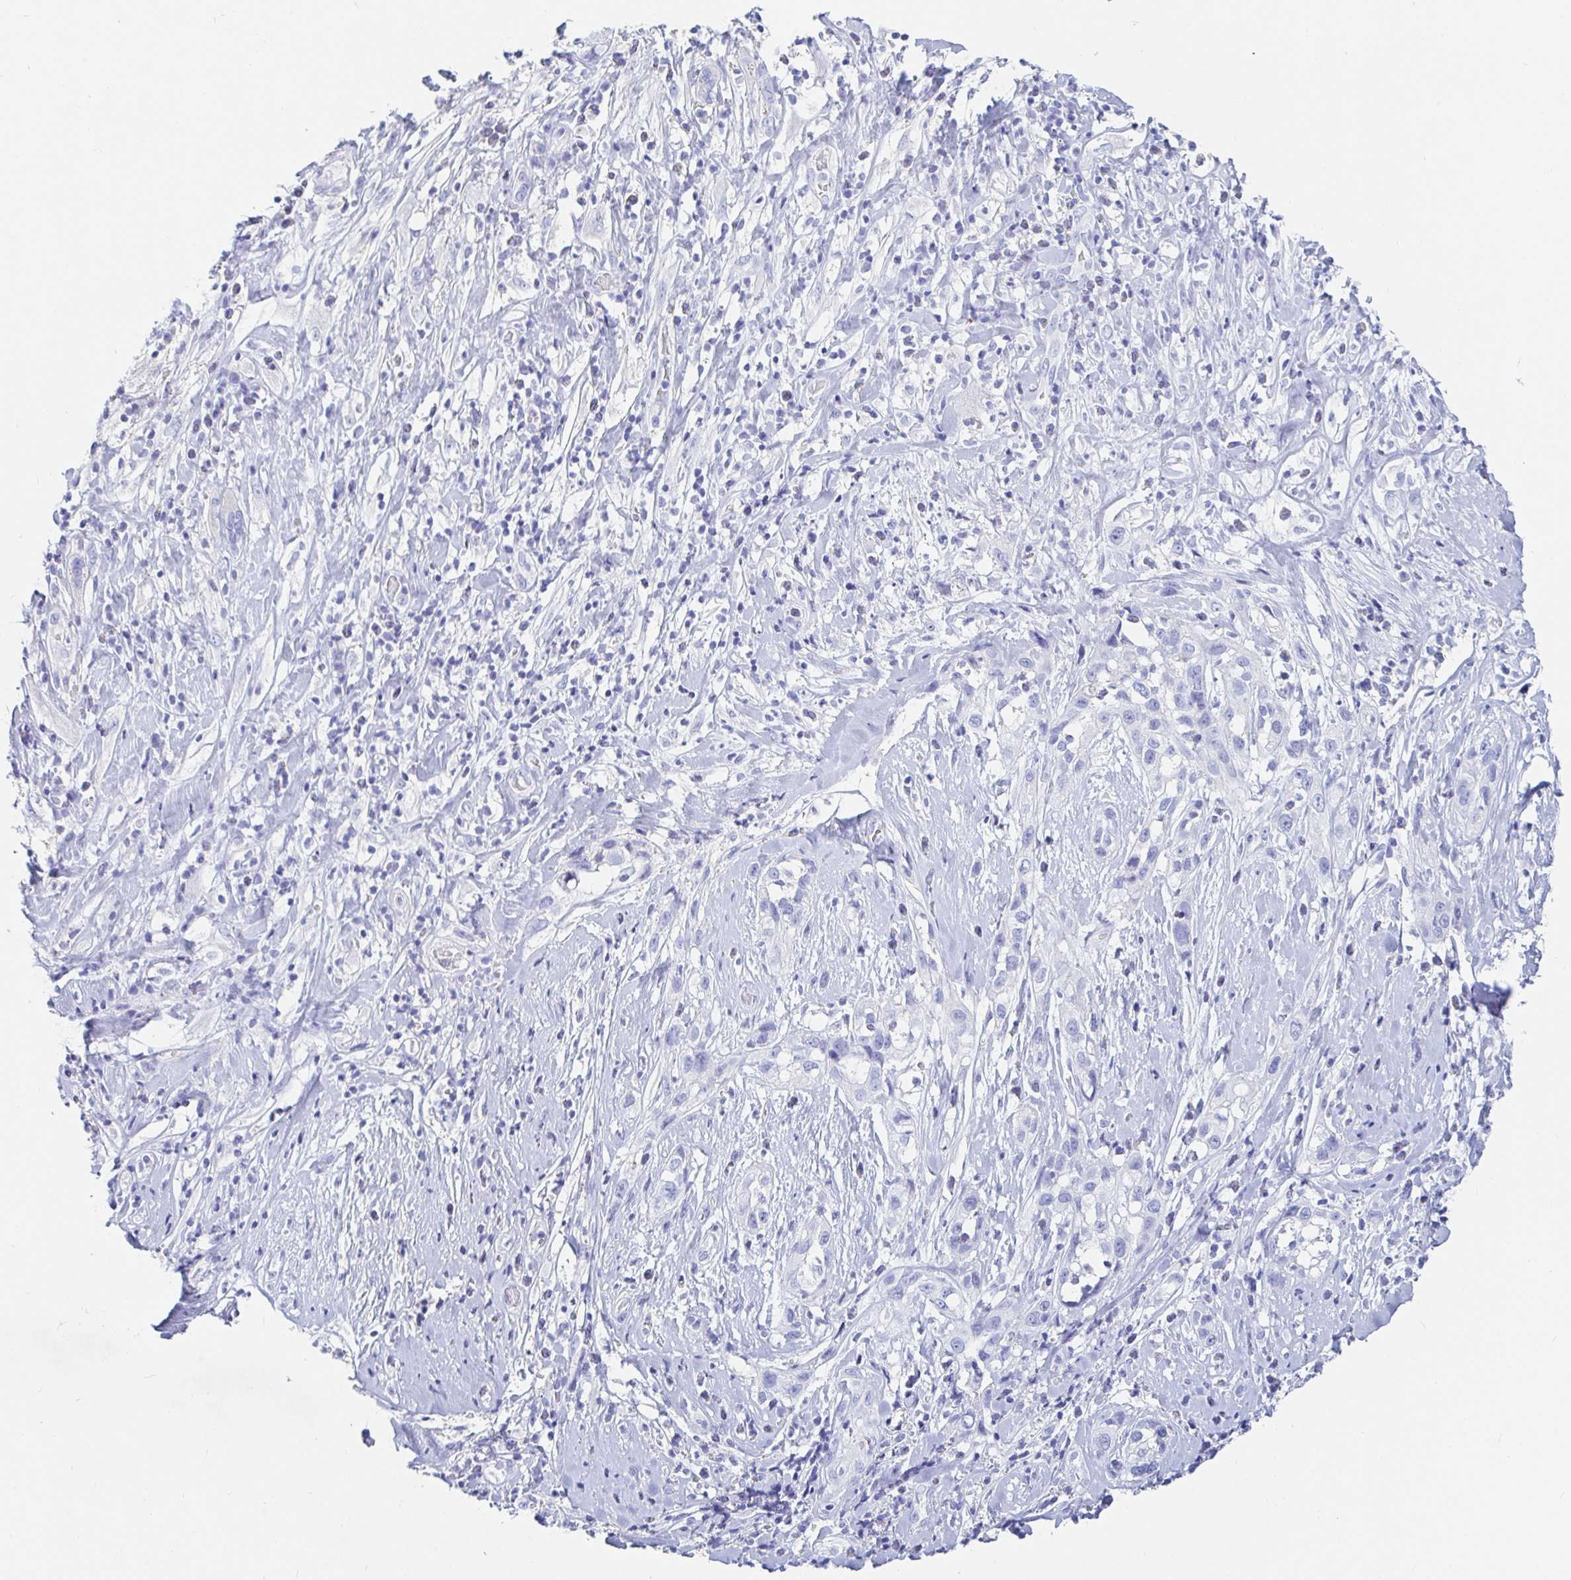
{"staining": {"intensity": "negative", "quantity": "none", "location": "none"}, "tissue": "skin cancer", "cell_type": "Tumor cells", "image_type": "cancer", "snomed": [{"axis": "morphology", "description": "Squamous cell carcinoma, NOS"}, {"axis": "topography", "description": "Skin"}], "caption": "A photomicrograph of human skin cancer (squamous cell carcinoma) is negative for staining in tumor cells. (DAB immunohistochemistry (IHC) visualized using brightfield microscopy, high magnification).", "gene": "NR2E1", "patient": {"sex": "male", "age": 82}}